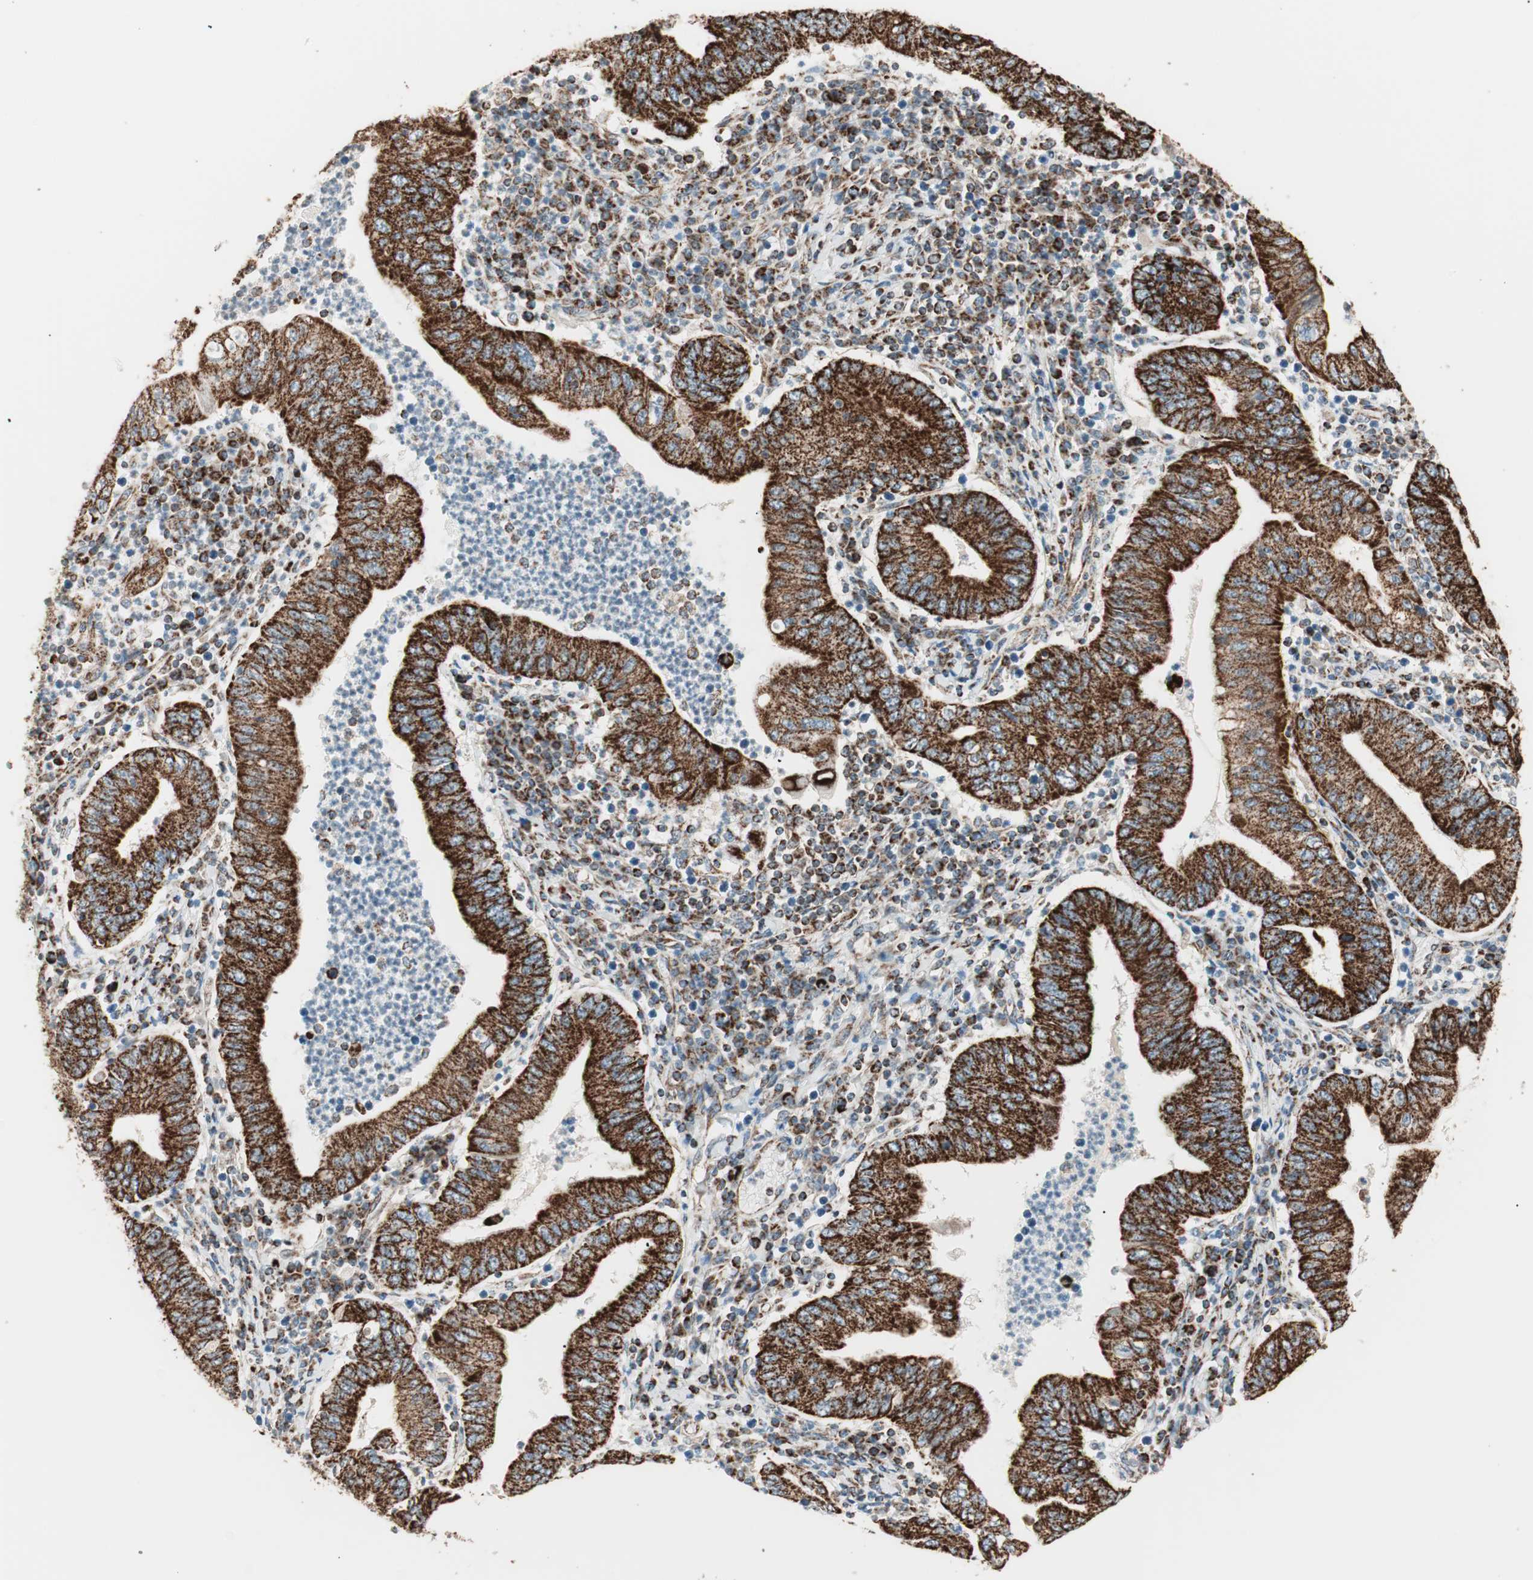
{"staining": {"intensity": "strong", "quantity": ">75%", "location": "cytoplasmic/membranous"}, "tissue": "stomach cancer", "cell_type": "Tumor cells", "image_type": "cancer", "snomed": [{"axis": "morphology", "description": "Normal tissue, NOS"}, {"axis": "morphology", "description": "Adenocarcinoma, NOS"}, {"axis": "topography", "description": "Esophagus"}, {"axis": "topography", "description": "Stomach, upper"}, {"axis": "topography", "description": "Peripheral nerve tissue"}], "caption": "An immunohistochemistry (IHC) histopathology image of neoplastic tissue is shown. Protein staining in brown shows strong cytoplasmic/membranous positivity in stomach cancer (adenocarcinoma) within tumor cells. (IHC, brightfield microscopy, high magnification).", "gene": "TOMM22", "patient": {"sex": "male", "age": 62}}